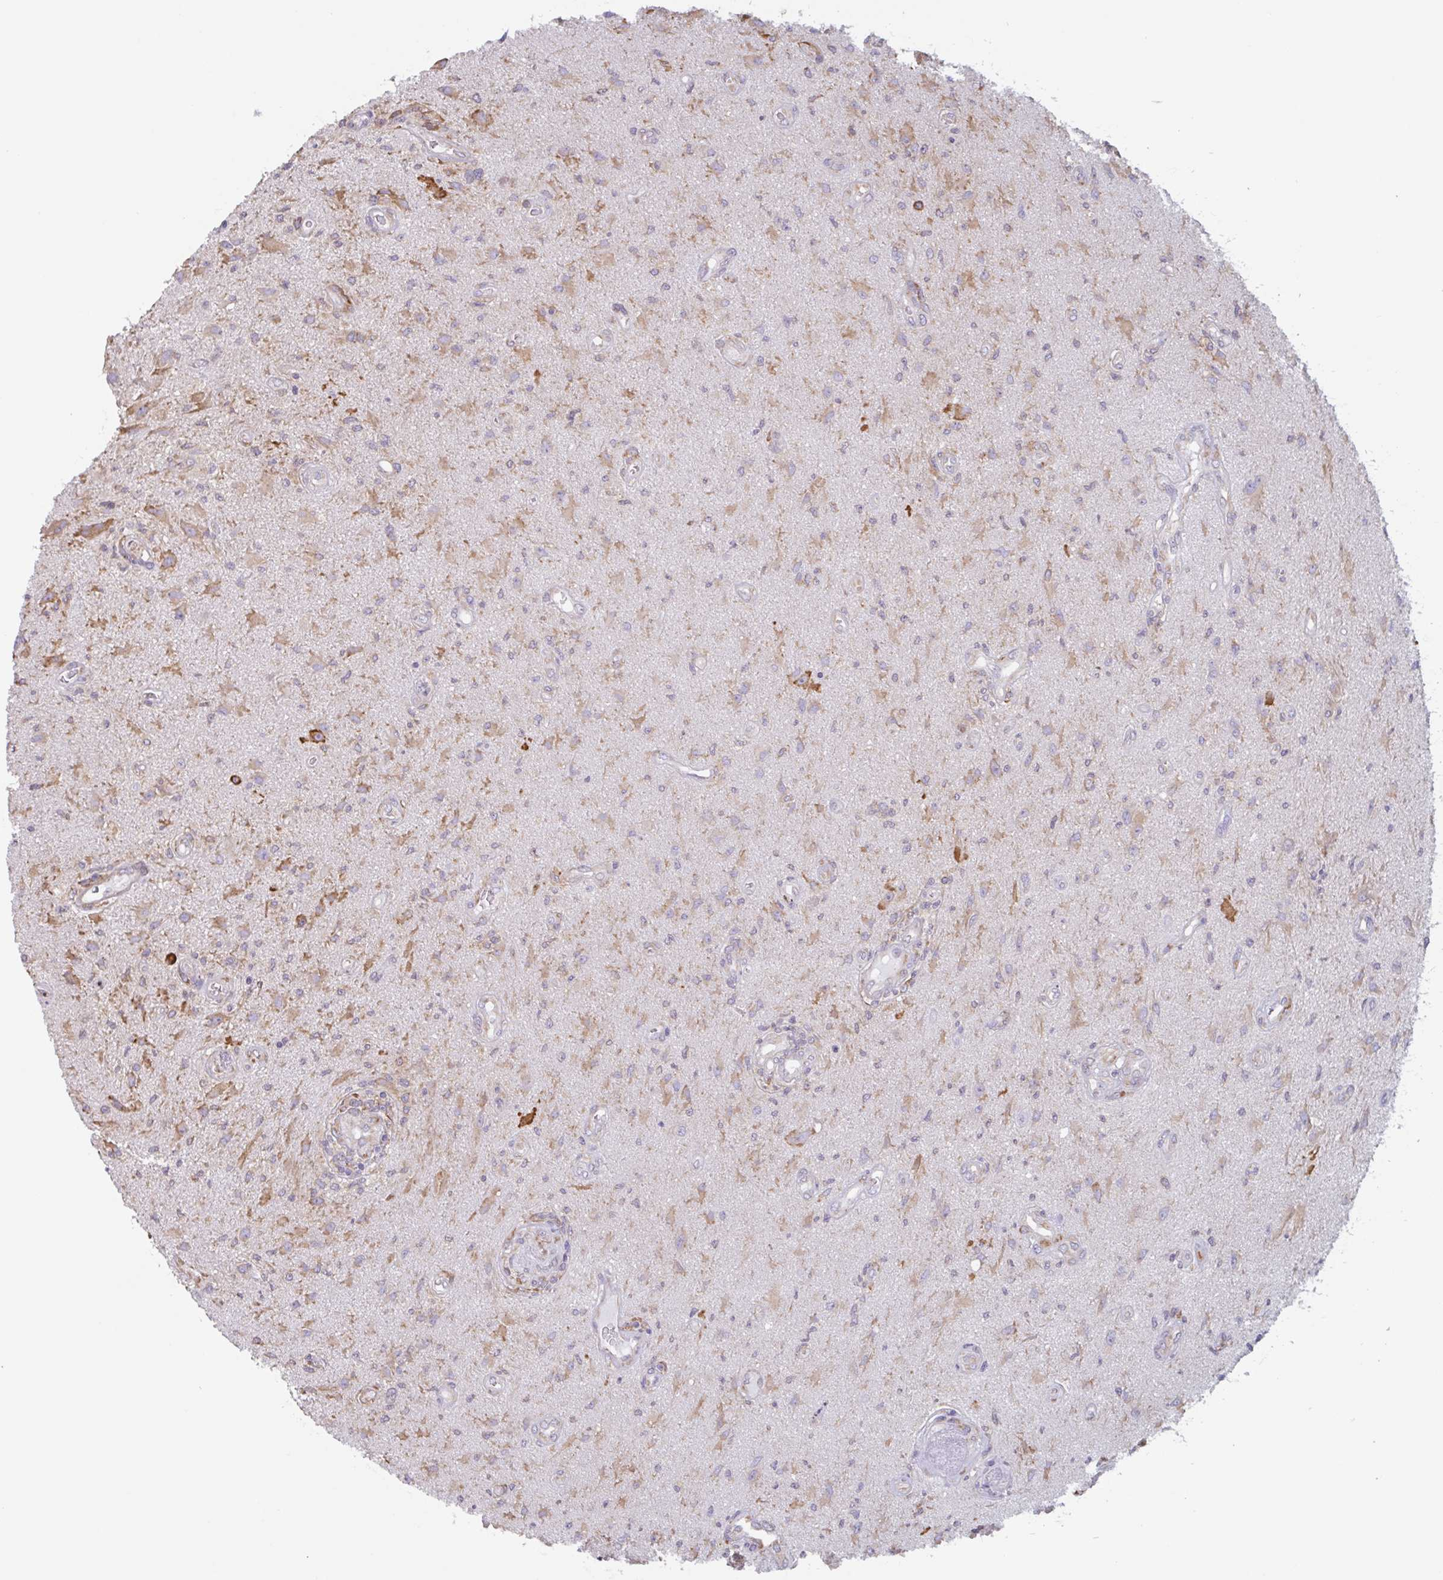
{"staining": {"intensity": "weak", "quantity": "<25%", "location": "cytoplasmic/membranous"}, "tissue": "glioma", "cell_type": "Tumor cells", "image_type": "cancer", "snomed": [{"axis": "morphology", "description": "Glioma, malignant, High grade"}, {"axis": "topography", "description": "Brain"}], "caption": "High power microscopy image of an immunohistochemistry (IHC) histopathology image of glioma, revealing no significant staining in tumor cells. (DAB (3,3'-diaminobenzidine) IHC with hematoxylin counter stain).", "gene": "DOK4", "patient": {"sex": "male", "age": 67}}